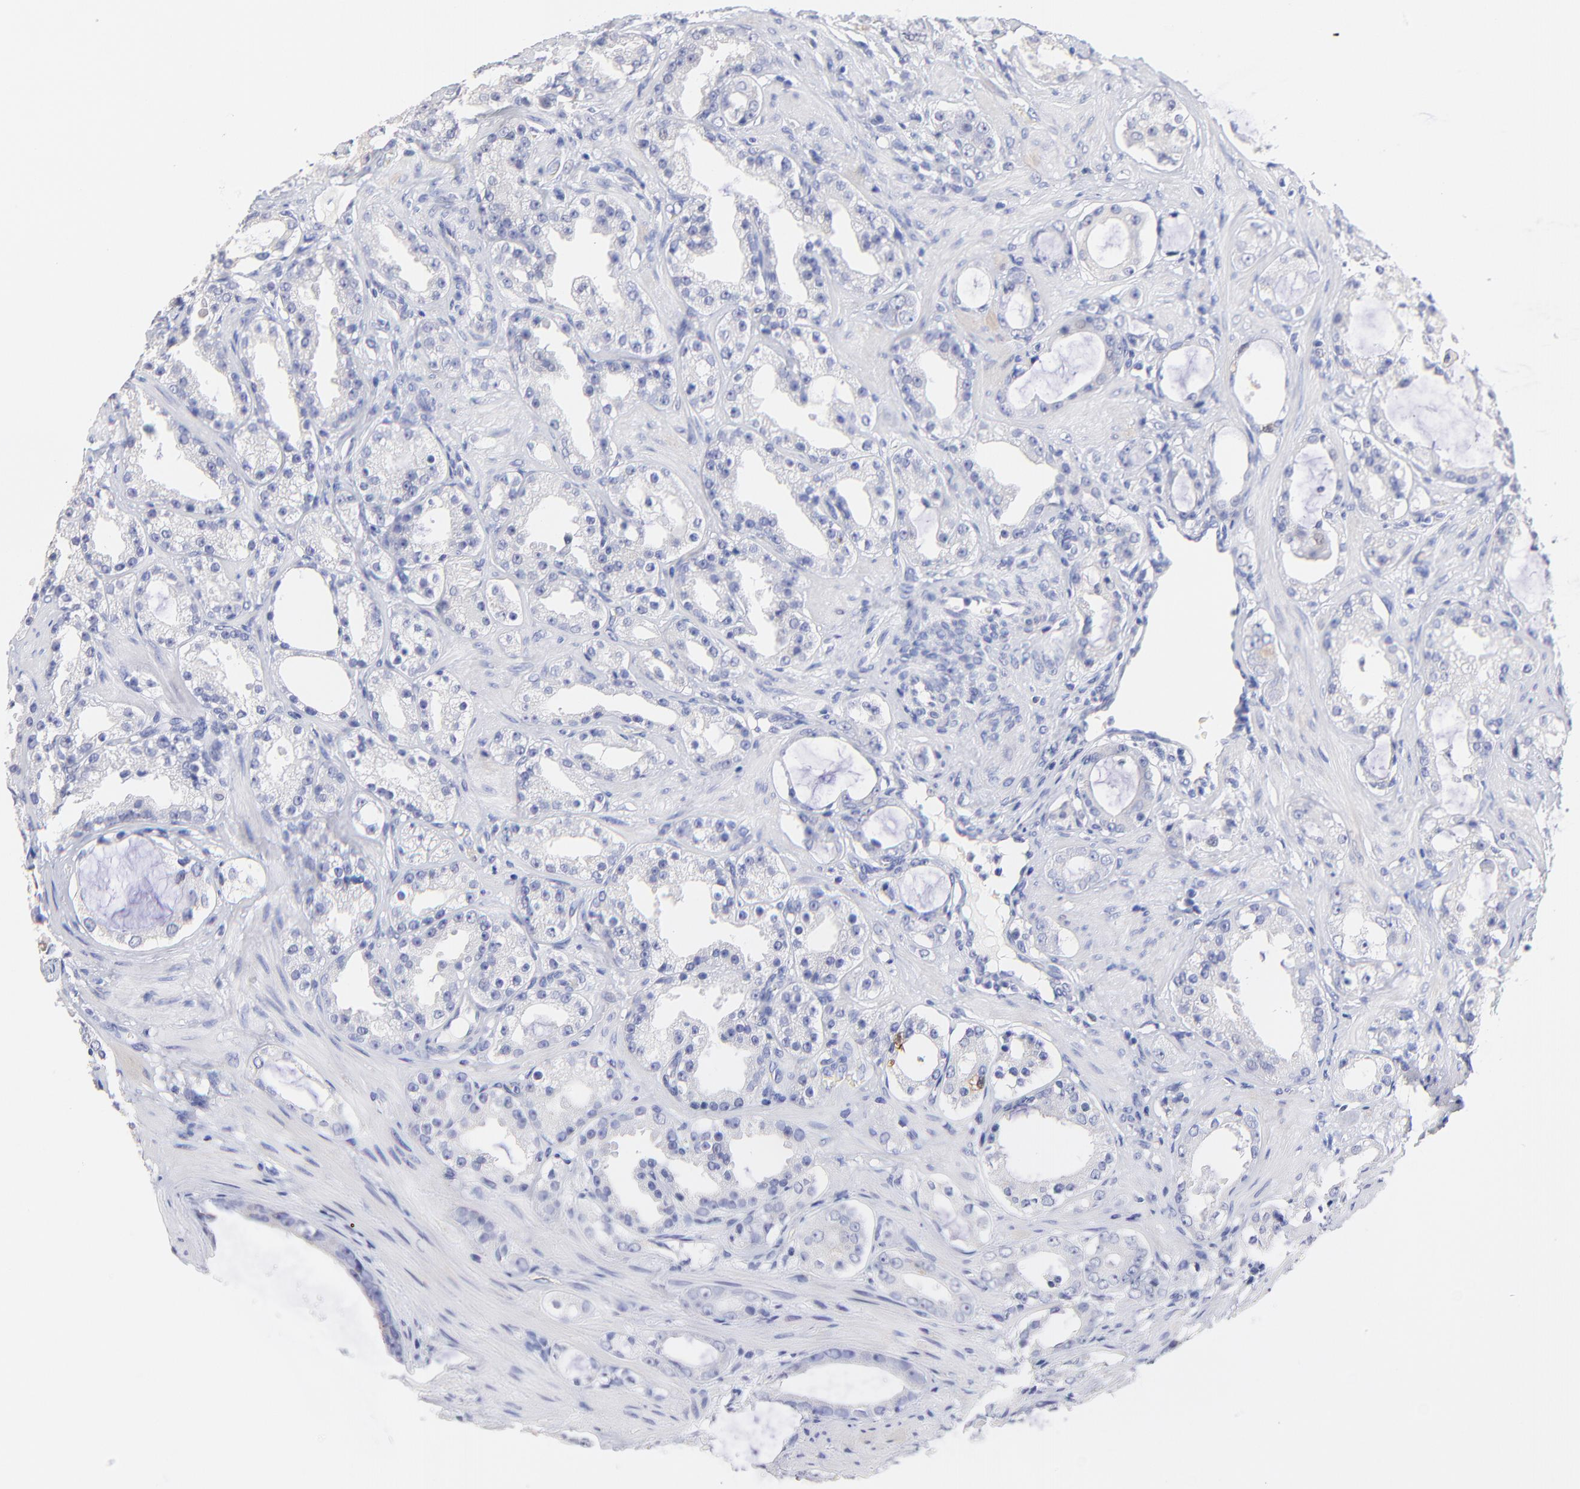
{"staining": {"intensity": "moderate", "quantity": "<25%", "location": "cytoplasmic/membranous"}, "tissue": "prostate cancer", "cell_type": "Tumor cells", "image_type": "cancer", "snomed": [{"axis": "morphology", "description": "Adenocarcinoma, Medium grade"}, {"axis": "topography", "description": "Prostate"}], "caption": "This is an image of immunohistochemistry staining of prostate cancer (medium-grade adenocarcinoma), which shows moderate positivity in the cytoplasmic/membranous of tumor cells.", "gene": "CFAP57", "patient": {"sex": "male", "age": 73}}